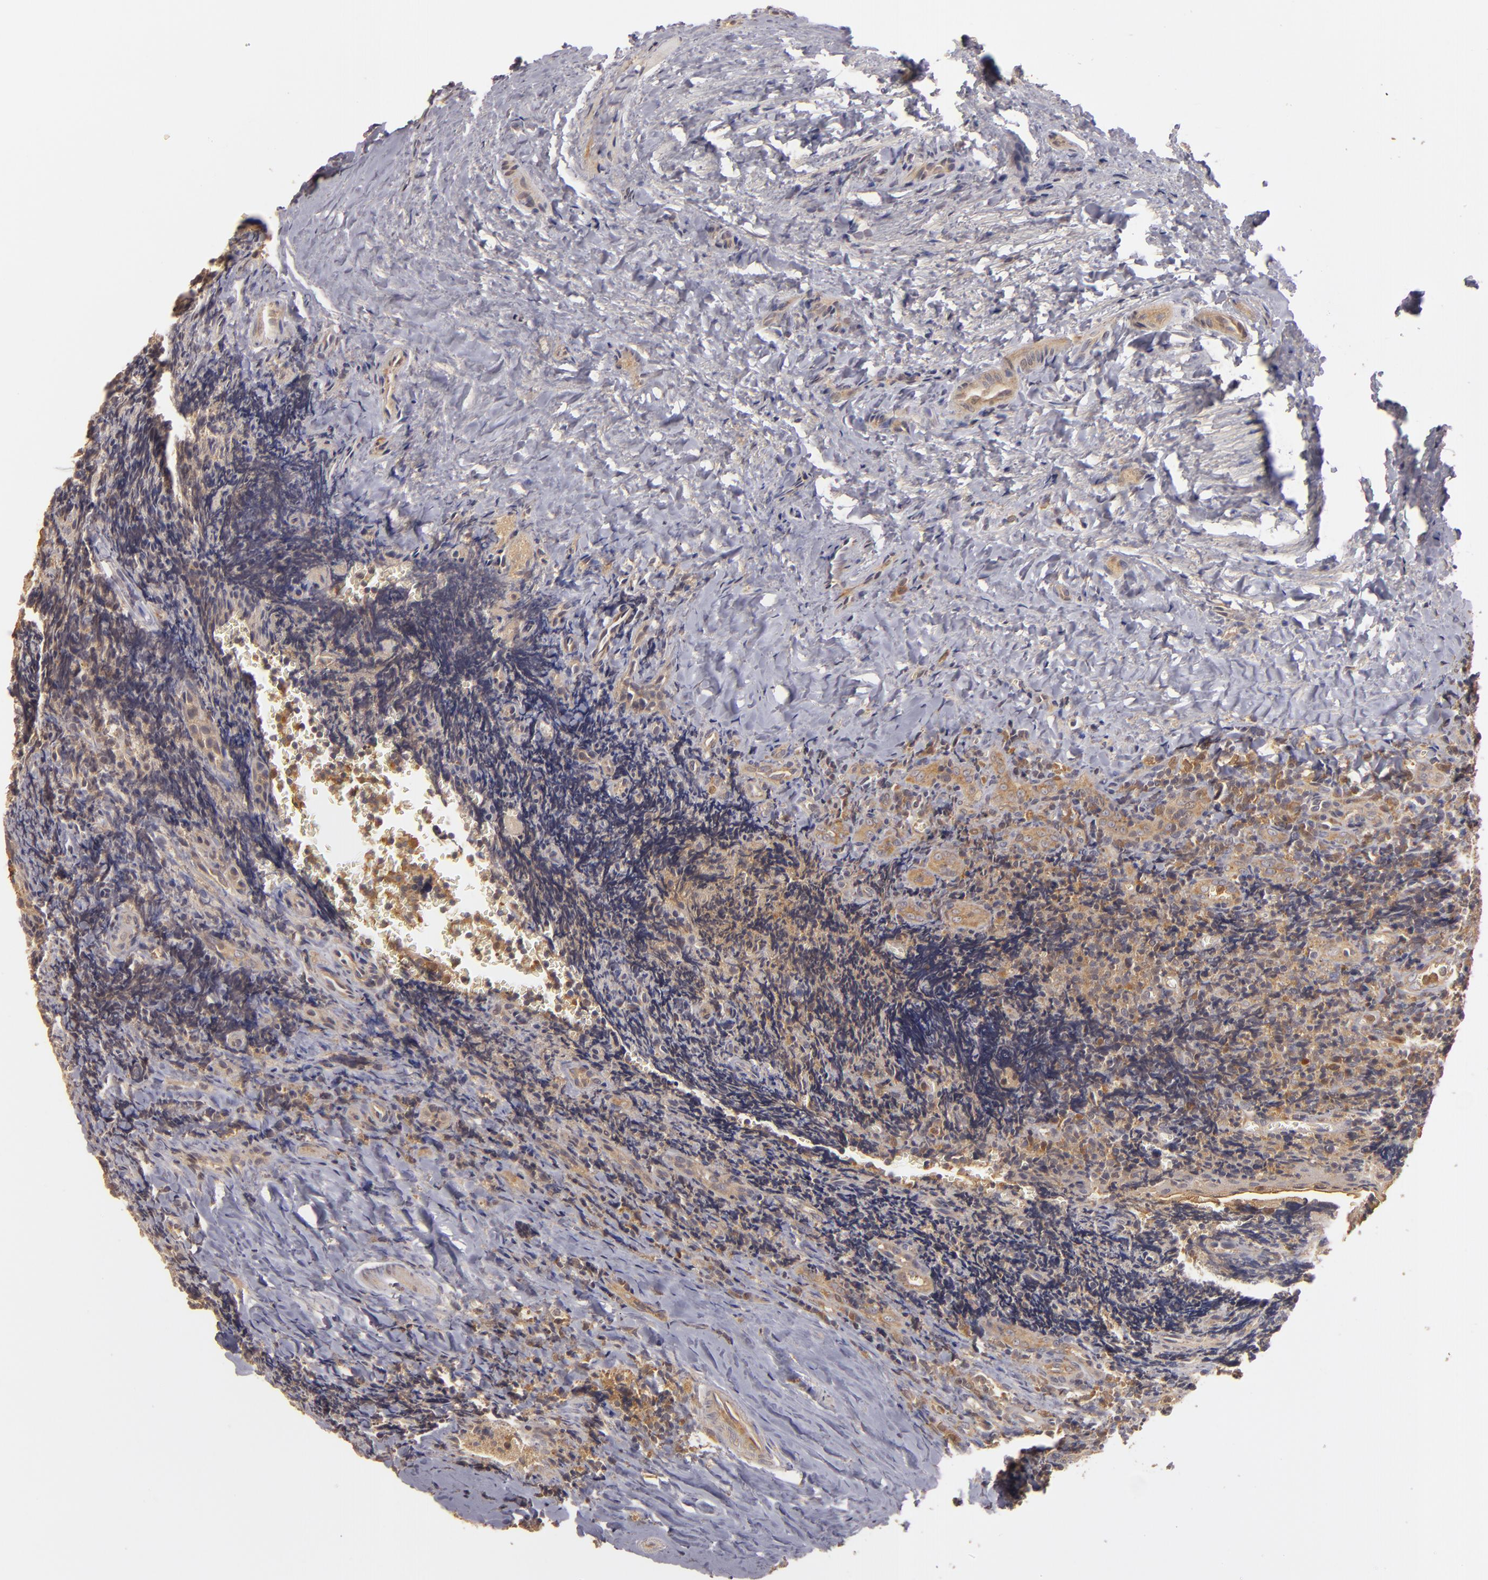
{"staining": {"intensity": "strong", "quantity": ">75%", "location": "cytoplasmic/membranous"}, "tissue": "tonsil", "cell_type": "Germinal center cells", "image_type": "normal", "snomed": [{"axis": "morphology", "description": "Normal tissue, NOS"}, {"axis": "topography", "description": "Tonsil"}], "caption": "A histopathology image of human tonsil stained for a protein reveals strong cytoplasmic/membranous brown staining in germinal center cells. The staining was performed using DAB (3,3'-diaminobenzidine) to visualize the protein expression in brown, while the nuclei were stained in blue with hematoxylin (Magnification: 20x).", "gene": "PRKCD", "patient": {"sex": "male", "age": 20}}